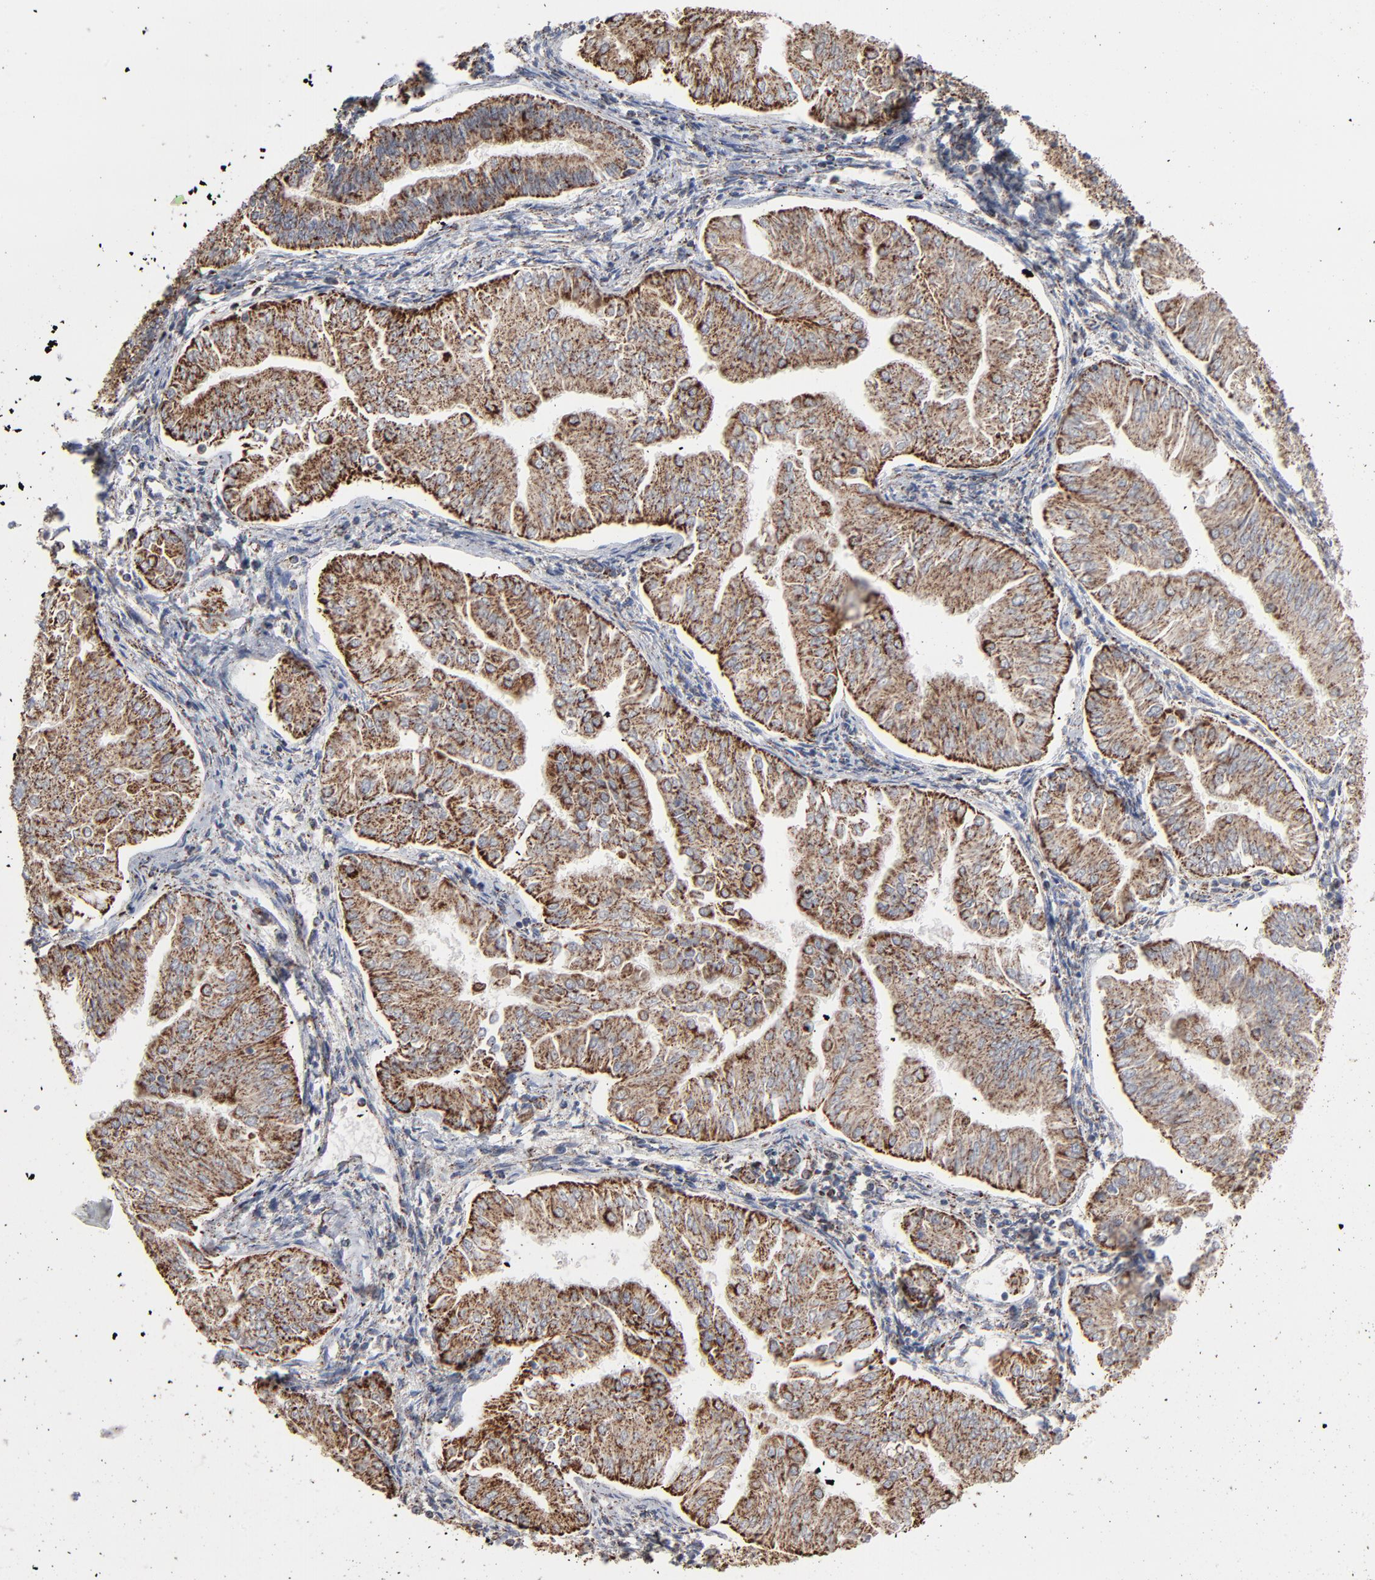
{"staining": {"intensity": "strong", "quantity": ">75%", "location": "cytoplasmic/membranous"}, "tissue": "endometrial cancer", "cell_type": "Tumor cells", "image_type": "cancer", "snomed": [{"axis": "morphology", "description": "Adenocarcinoma, NOS"}, {"axis": "topography", "description": "Endometrium"}], "caption": "Protein expression analysis of human endometrial cancer (adenocarcinoma) reveals strong cytoplasmic/membranous staining in about >75% of tumor cells.", "gene": "UQCRC1", "patient": {"sex": "female", "age": 53}}